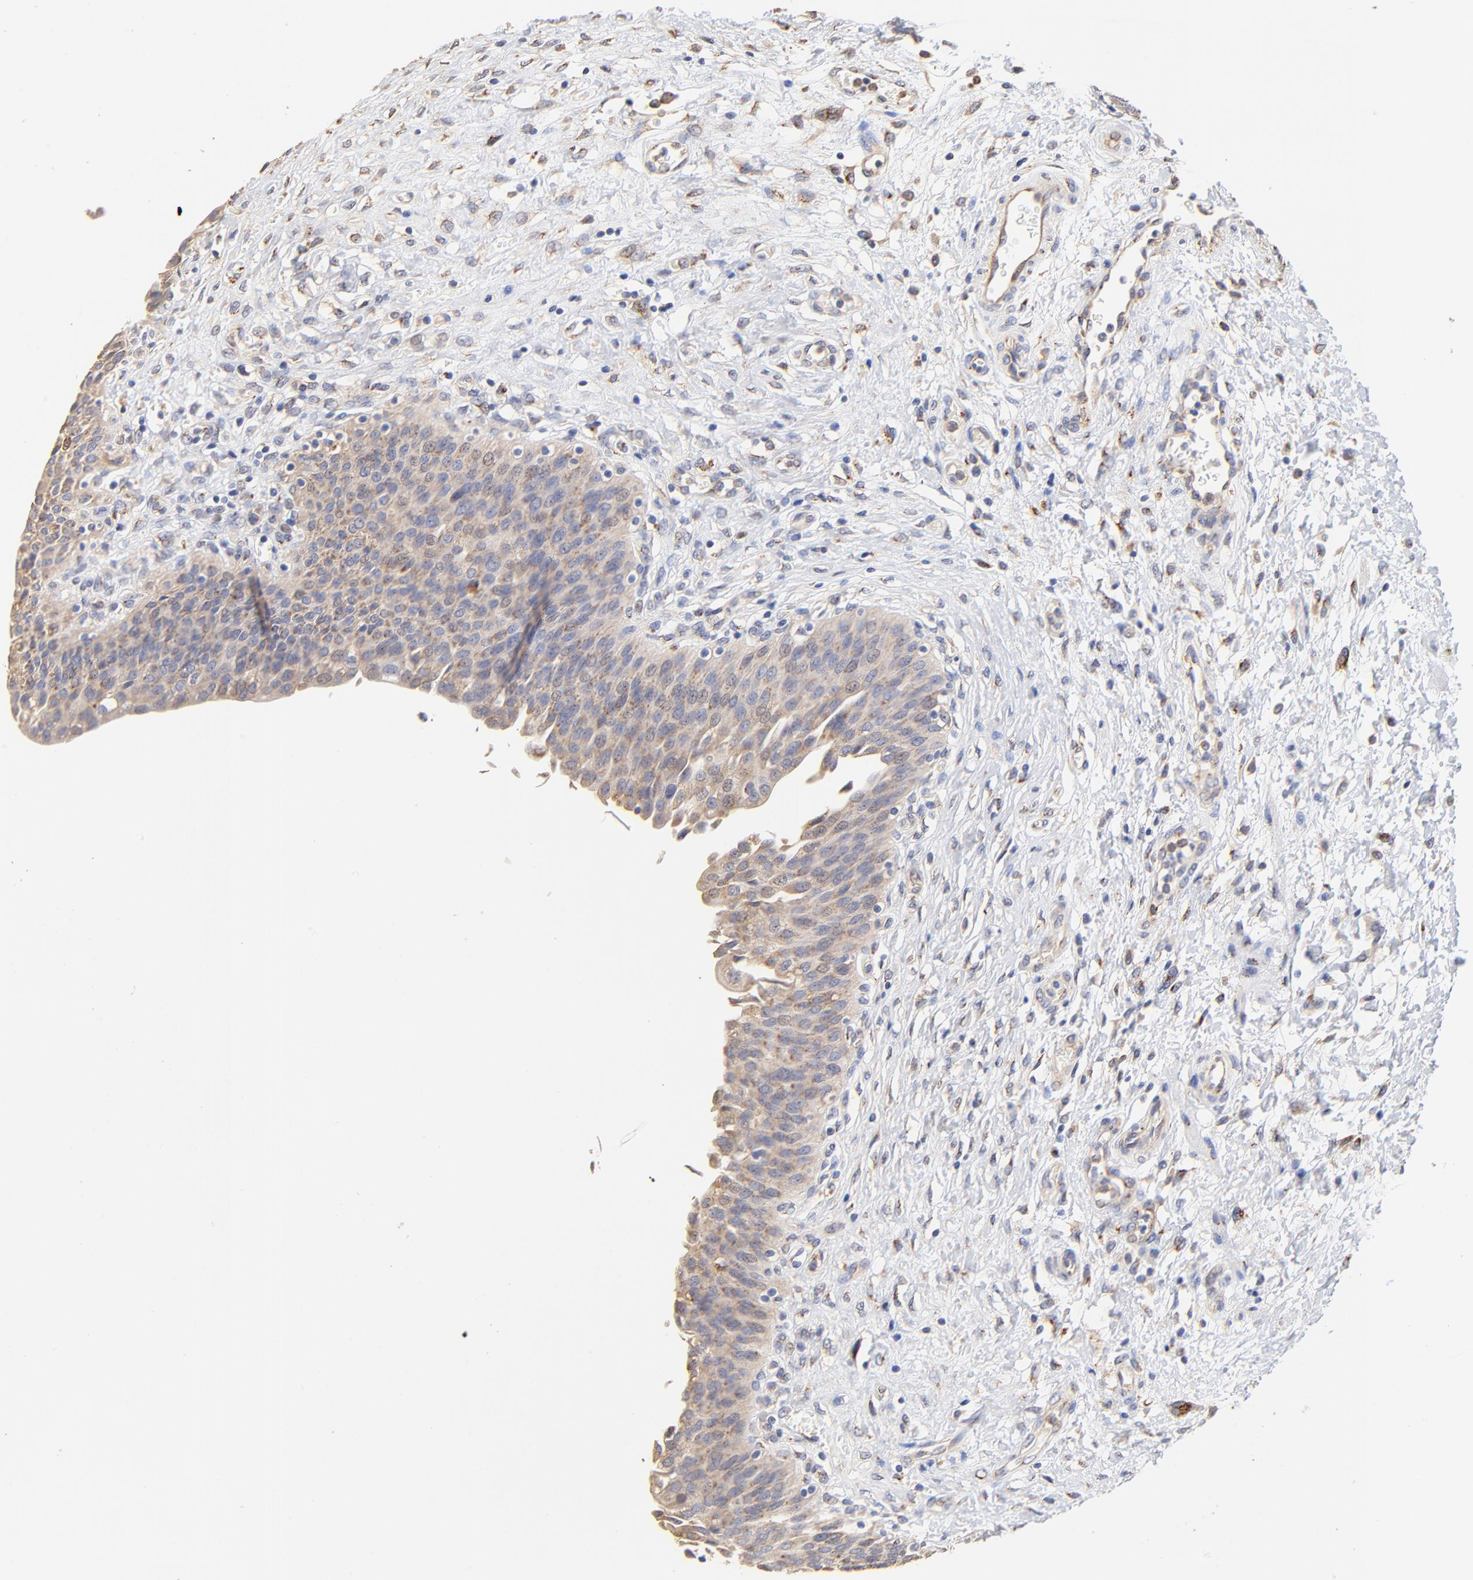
{"staining": {"intensity": "weak", "quantity": ">75%", "location": "cytoplasmic/membranous"}, "tissue": "urinary bladder", "cell_type": "Urothelial cells", "image_type": "normal", "snomed": [{"axis": "morphology", "description": "Normal tissue, NOS"}, {"axis": "morphology", "description": "Dysplasia, NOS"}, {"axis": "topography", "description": "Urinary bladder"}], "caption": "There is low levels of weak cytoplasmic/membranous positivity in urothelial cells of benign urinary bladder, as demonstrated by immunohistochemical staining (brown color).", "gene": "FMNL3", "patient": {"sex": "male", "age": 35}}